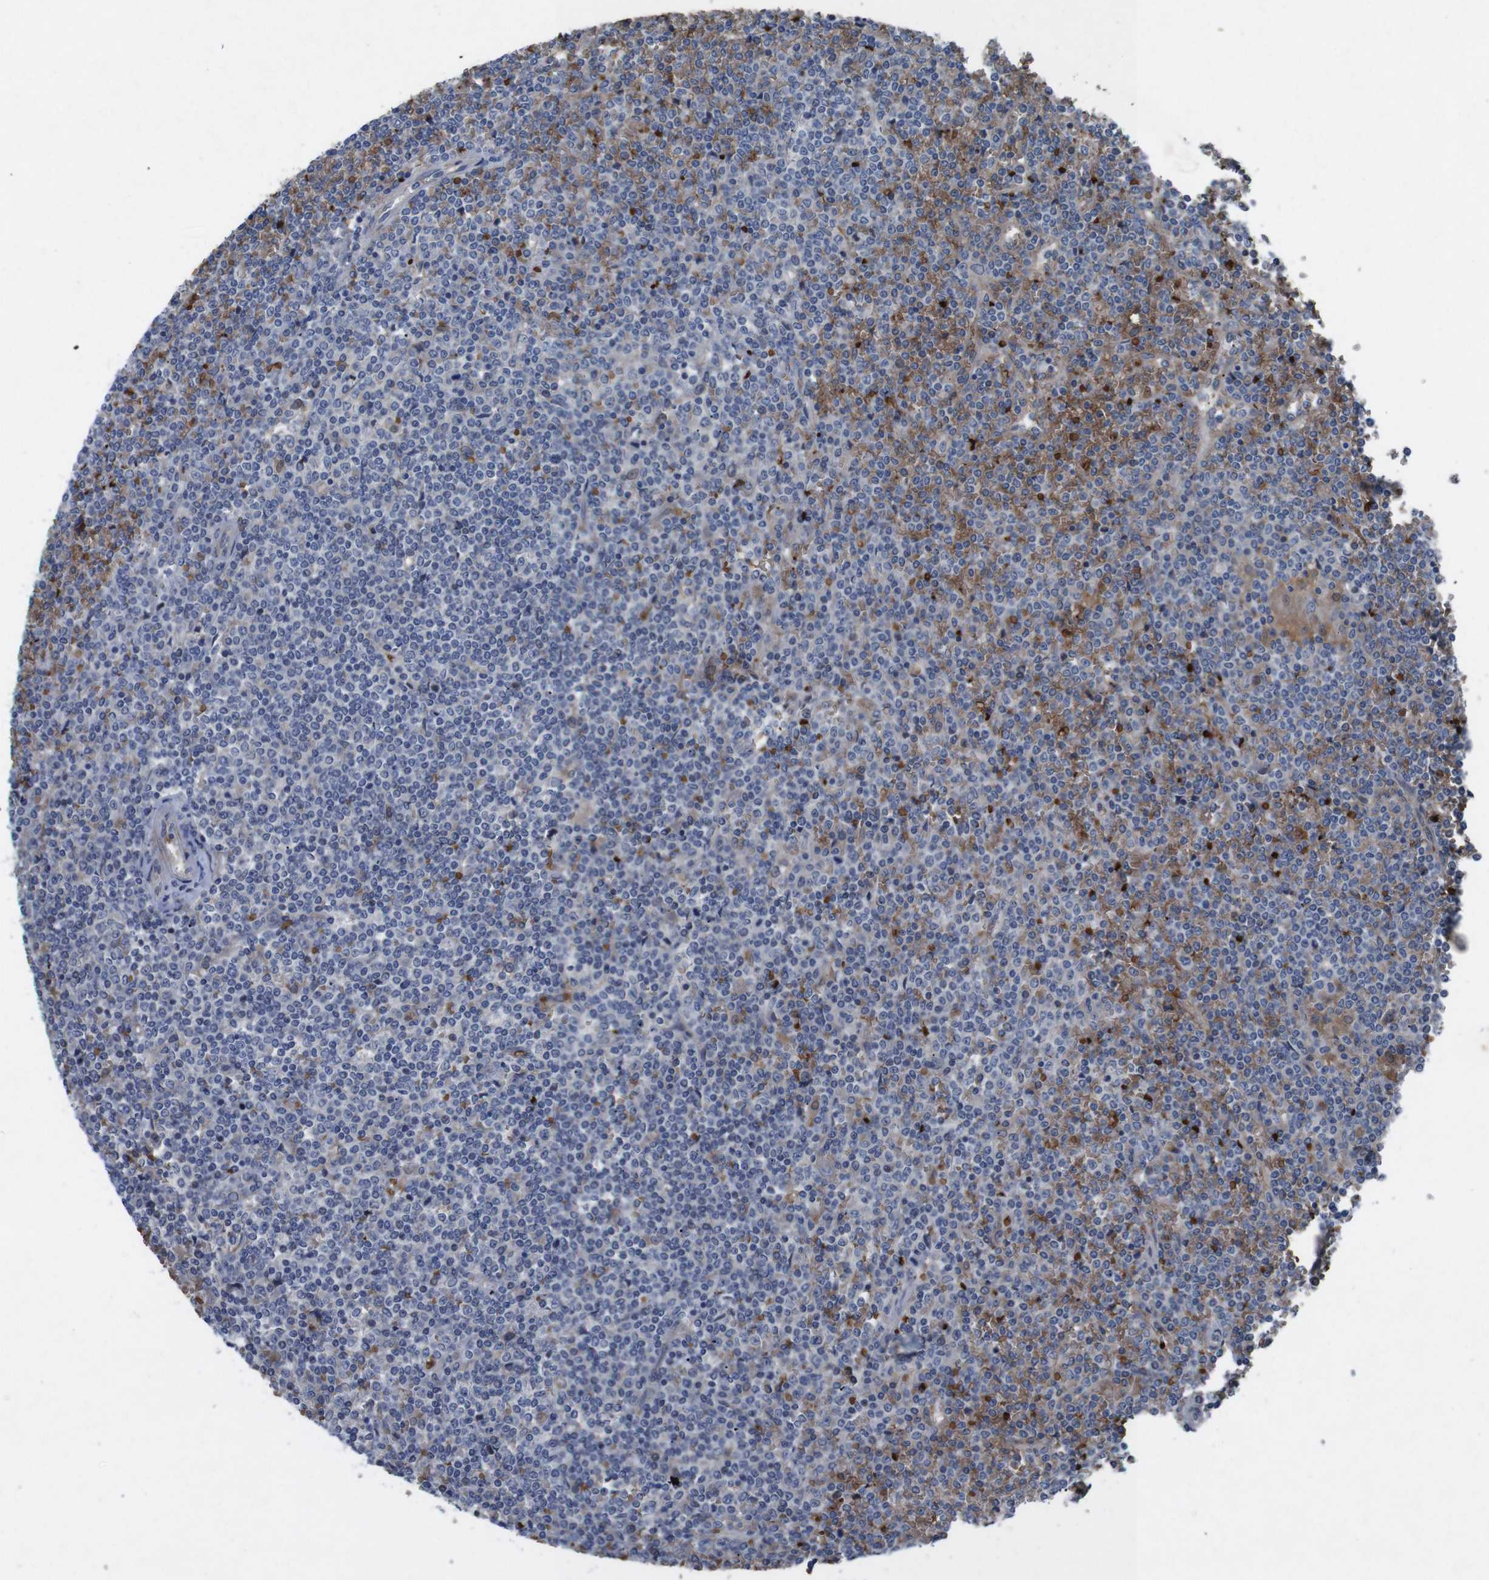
{"staining": {"intensity": "negative", "quantity": "none", "location": "none"}, "tissue": "lymphoma", "cell_type": "Tumor cells", "image_type": "cancer", "snomed": [{"axis": "morphology", "description": "Malignant lymphoma, non-Hodgkin's type, Low grade"}, {"axis": "topography", "description": "Spleen"}], "caption": "This is an immunohistochemistry (IHC) micrograph of malignant lymphoma, non-Hodgkin's type (low-grade). There is no positivity in tumor cells.", "gene": "SPTB", "patient": {"sex": "female", "age": 19}}